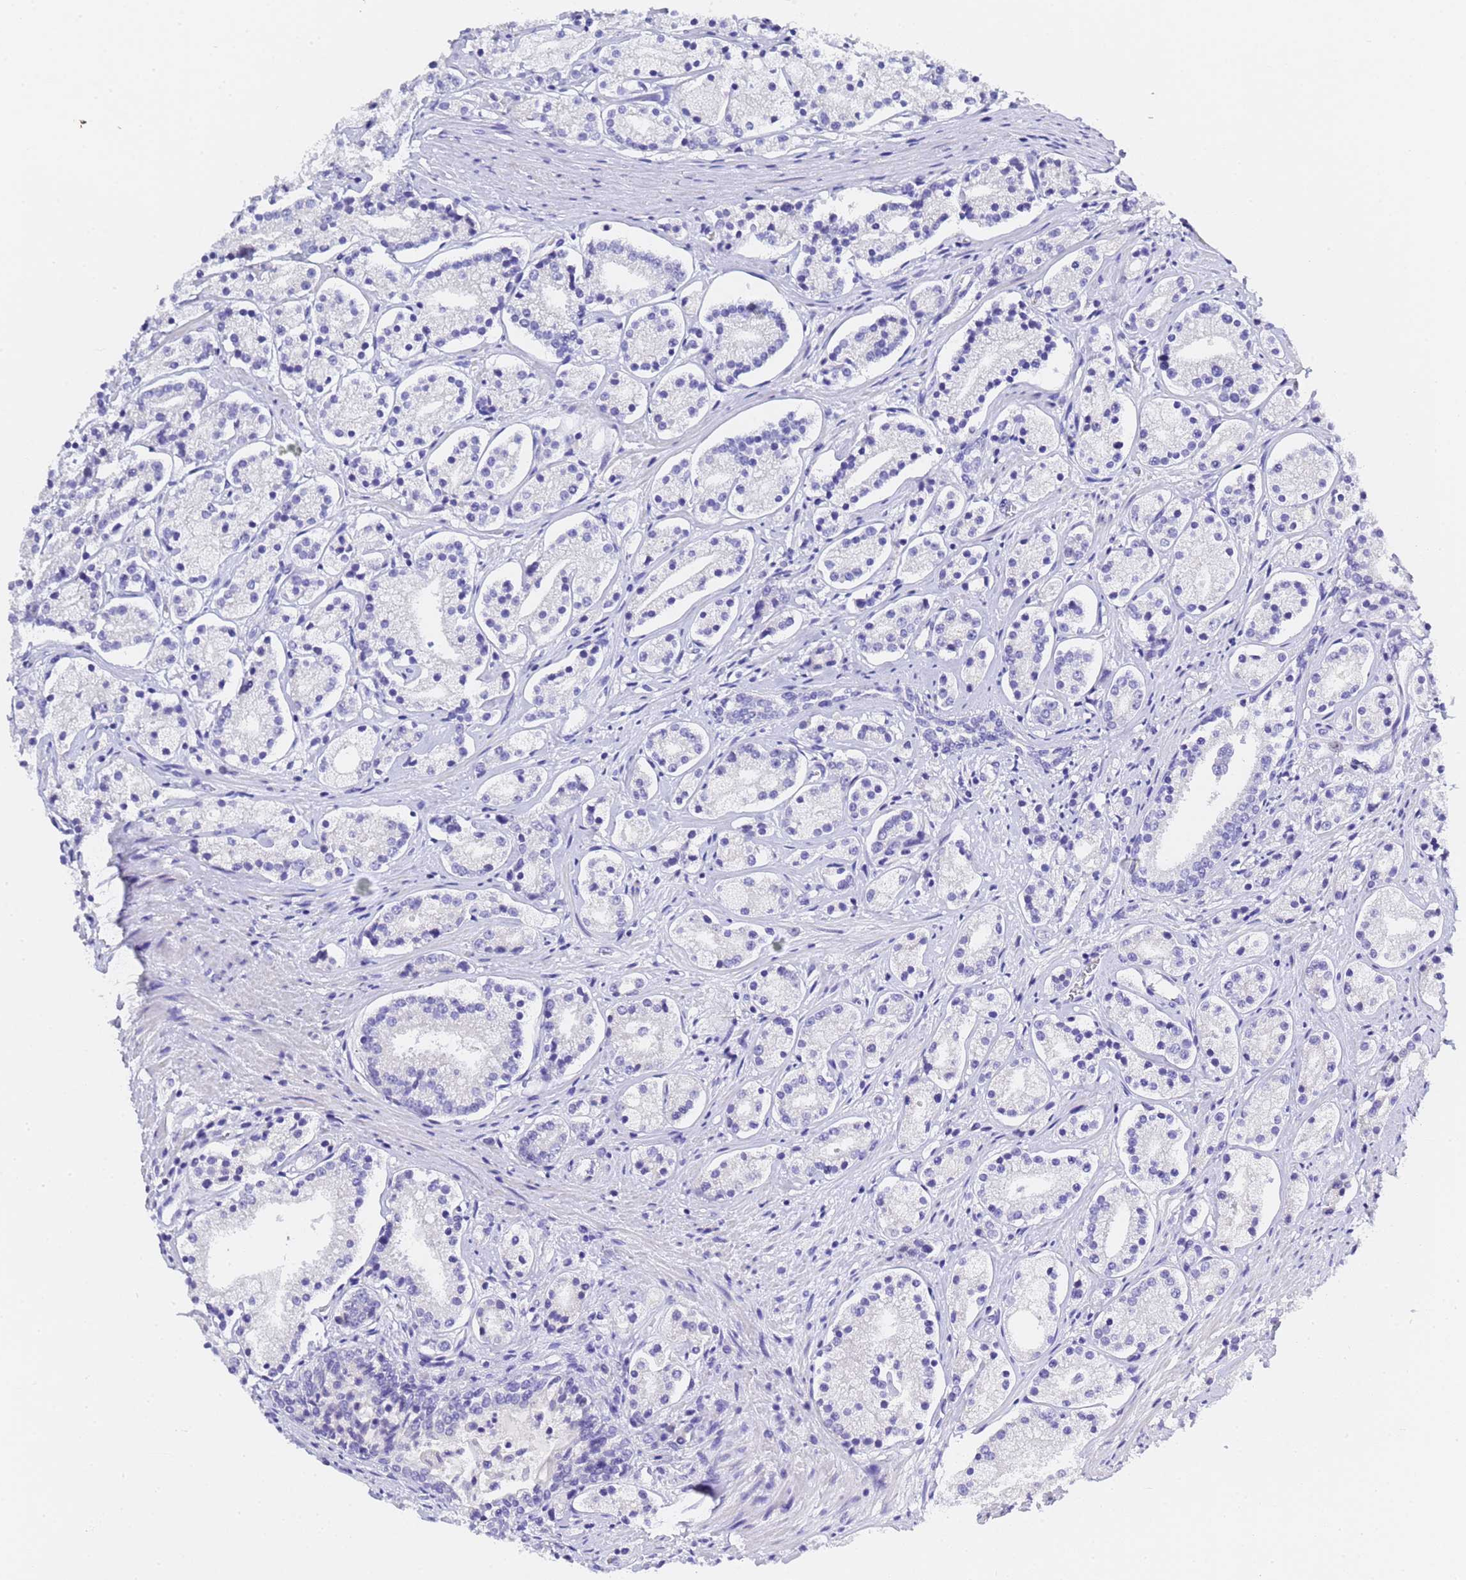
{"staining": {"intensity": "negative", "quantity": "none", "location": "none"}, "tissue": "prostate cancer", "cell_type": "Tumor cells", "image_type": "cancer", "snomed": [{"axis": "morphology", "description": "Adenocarcinoma, High grade"}, {"axis": "topography", "description": "Prostate"}], "caption": "Immunohistochemical staining of prostate cancer (adenocarcinoma (high-grade)) demonstrates no significant positivity in tumor cells.", "gene": "GABRA1", "patient": {"sex": "male", "age": 69}}